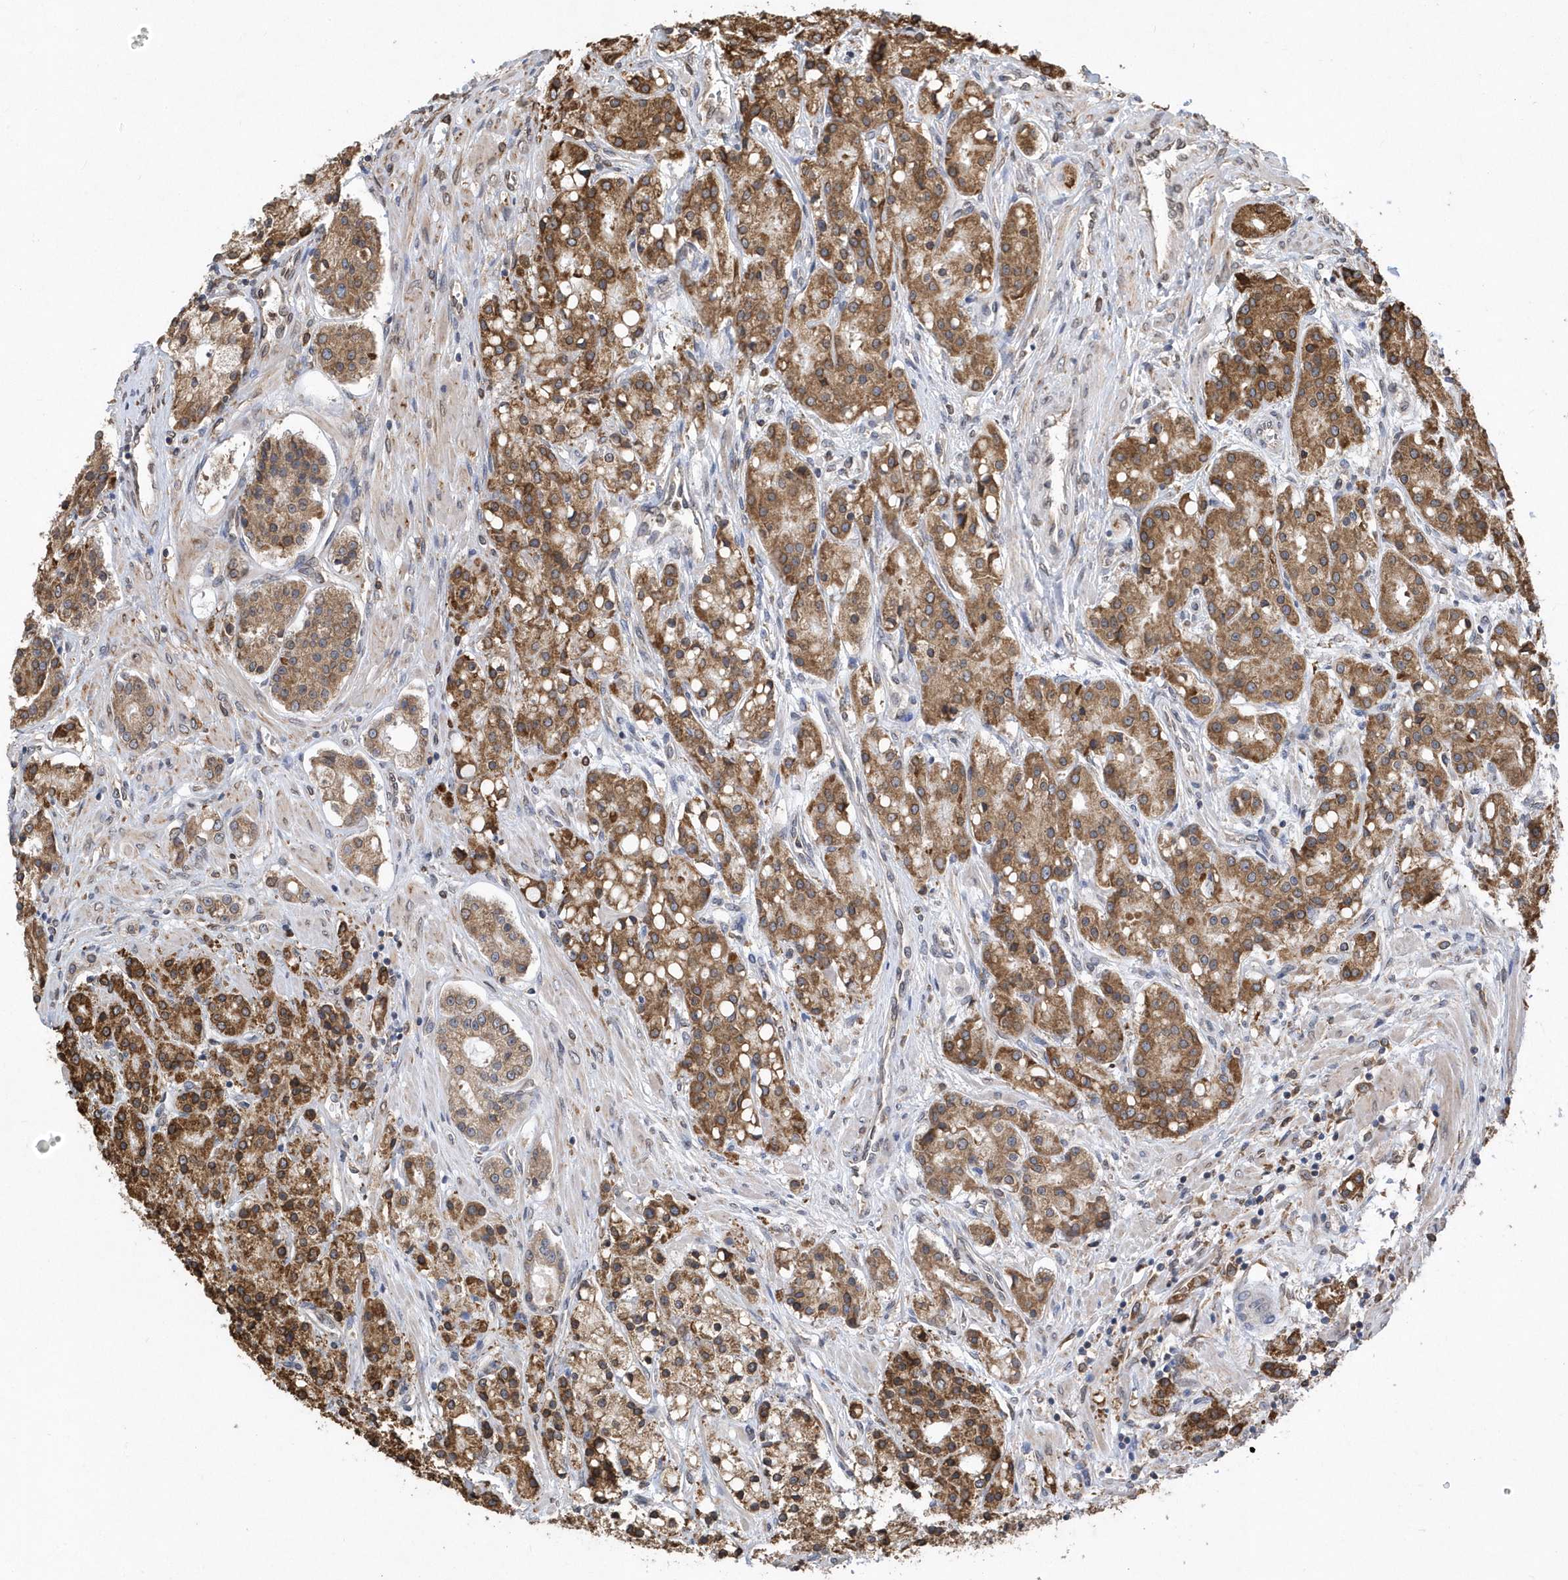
{"staining": {"intensity": "moderate", "quantity": ">75%", "location": "cytoplasmic/membranous"}, "tissue": "prostate cancer", "cell_type": "Tumor cells", "image_type": "cancer", "snomed": [{"axis": "morphology", "description": "Adenocarcinoma, High grade"}, {"axis": "topography", "description": "Prostate"}], "caption": "Tumor cells exhibit moderate cytoplasmic/membranous staining in approximately >75% of cells in prostate adenocarcinoma (high-grade). Immunohistochemistry (ihc) stains the protein in brown and the nuclei are stained blue.", "gene": "VAMP7", "patient": {"sex": "male", "age": 60}}